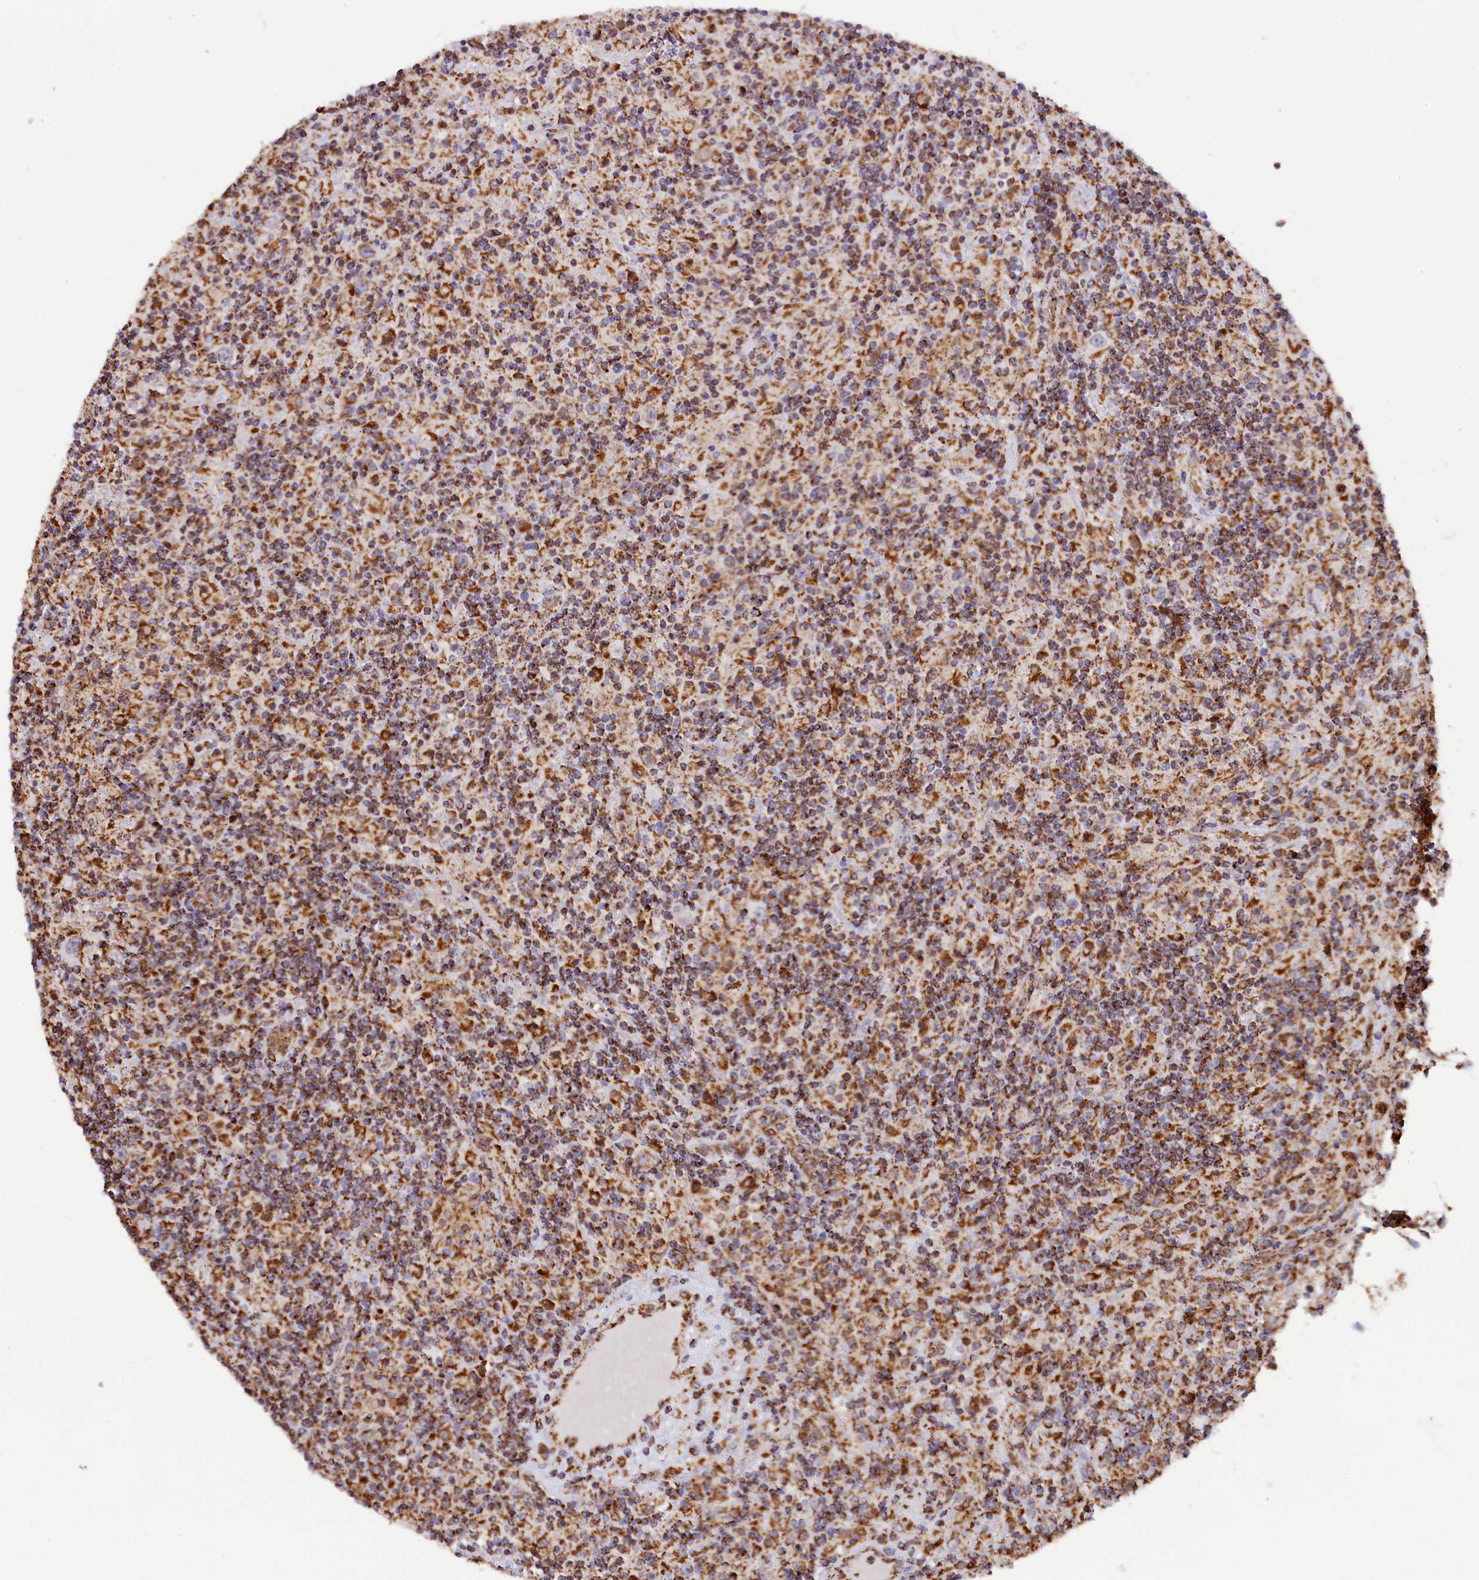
{"staining": {"intensity": "negative", "quantity": "none", "location": "none"}, "tissue": "lymphoma", "cell_type": "Tumor cells", "image_type": "cancer", "snomed": [{"axis": "morphology", "description": "Hodgkin's disease, NOS"}, {"axis": "topography", "description": "Lymph node"}], "caption": "Tumor cells are negative for protein expression in human lymphoma.", "gene": "NDUFA8", "patient": {"sex": "male", "age": 70}}